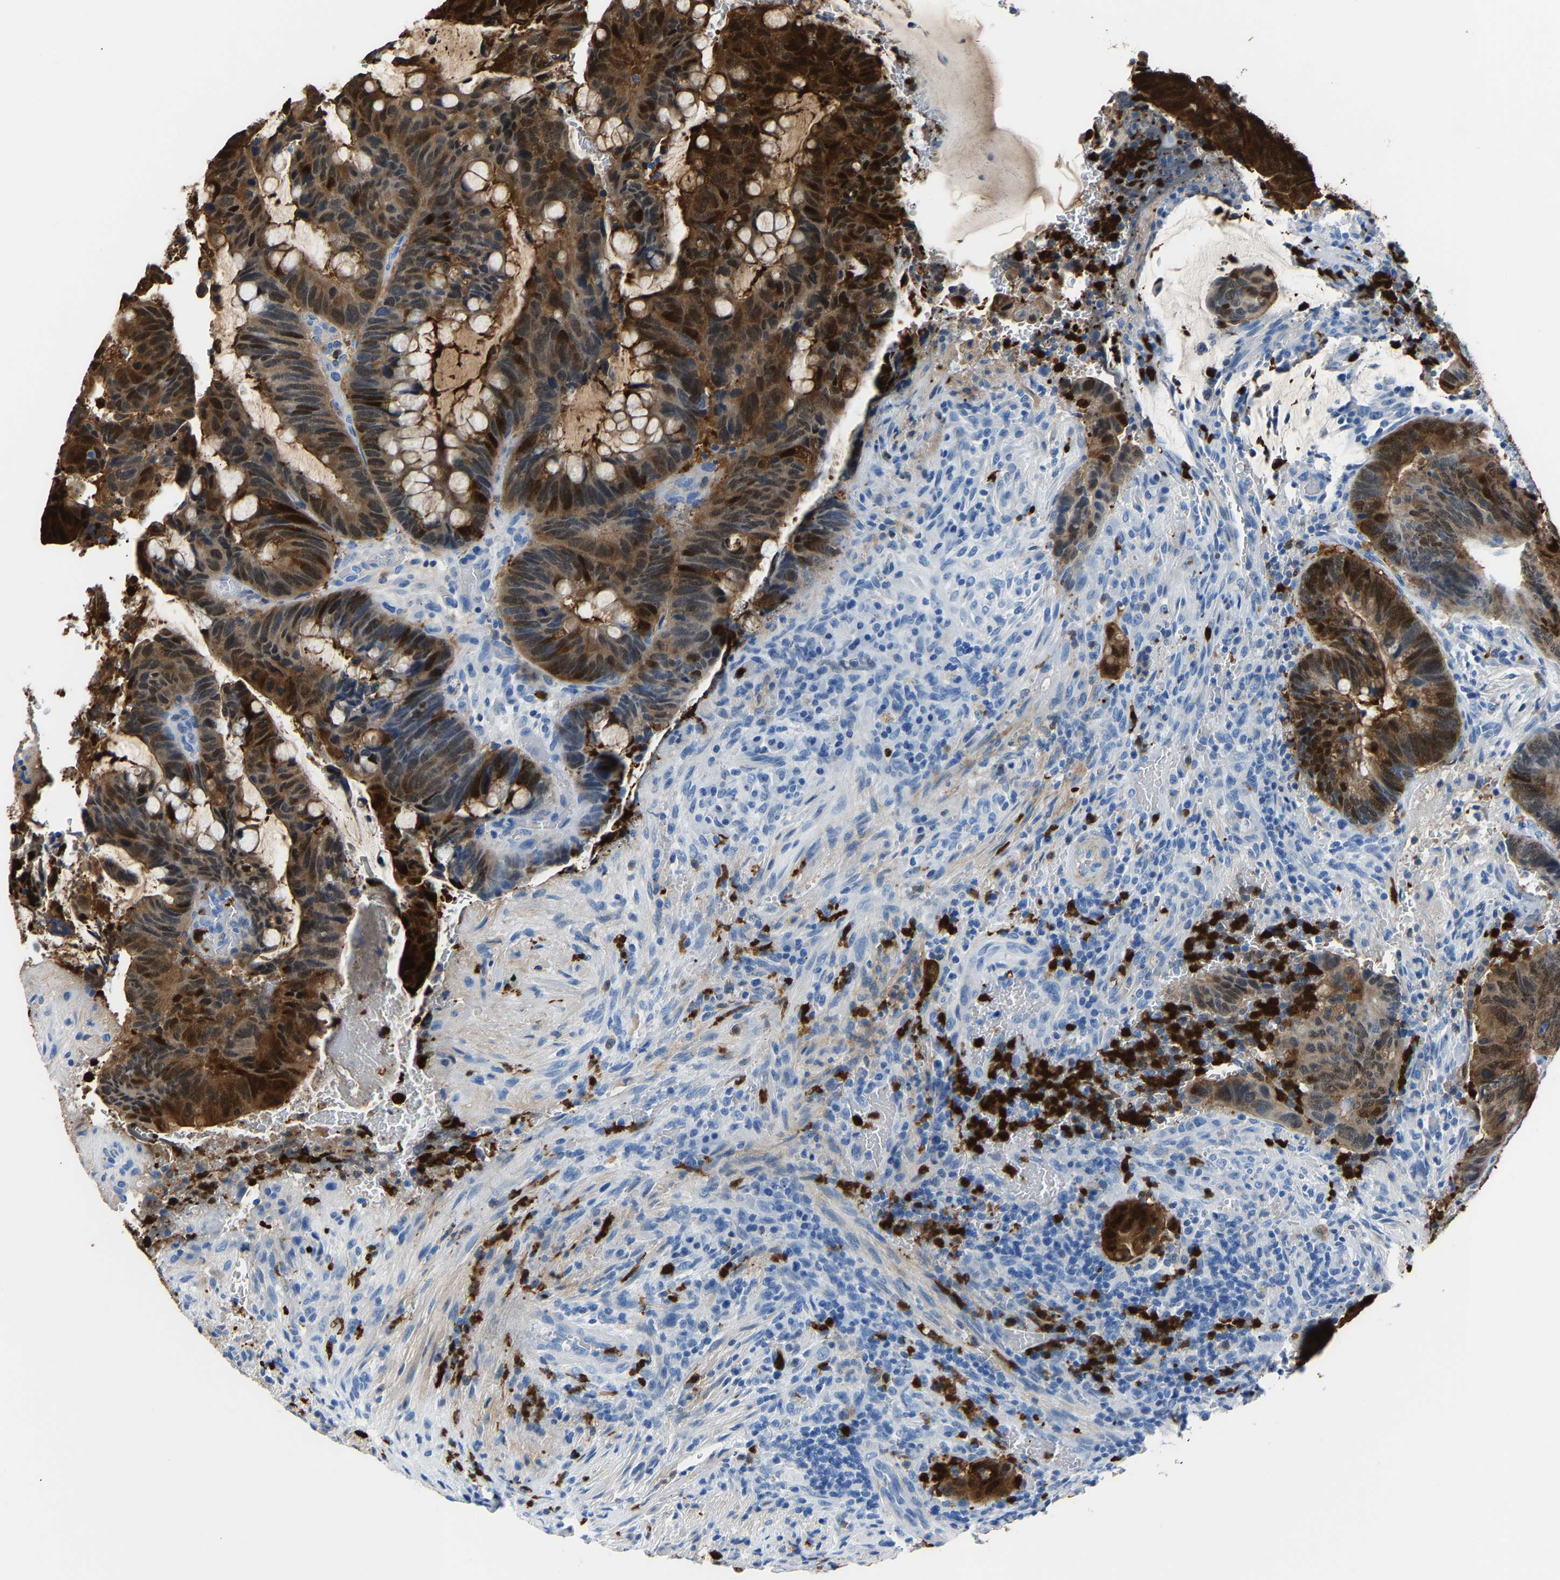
{"staining": {"intensity": "strong", "quantity": ">75%", "location": "cytoplasmic/membranous,nuclear"}, "tissue": "colorectal cancer", "cell_type": "Tumor cells", "image_type": "cancer", "snomed": [{"axis": "morphology", "description": "Normal tissue, NOS"}, {"axis": "morphology", "description": "Adenocarcinoma, NOS"}, {"axis": "topography", "description": "Rectum"}, {"axis": "topography", "description": "Peripheral nerve tissue"}], "caption": "Colorectal cancer (adenocarcinoma) stained with IHC shows strong cytoplasmic/membranous and nuclear staining in about >75% of tumor cells. The protein is shown in brown color, while the nuclei are stained blue.", "gene": "S100P", "patient": {"sex": "male", "age": 92}}